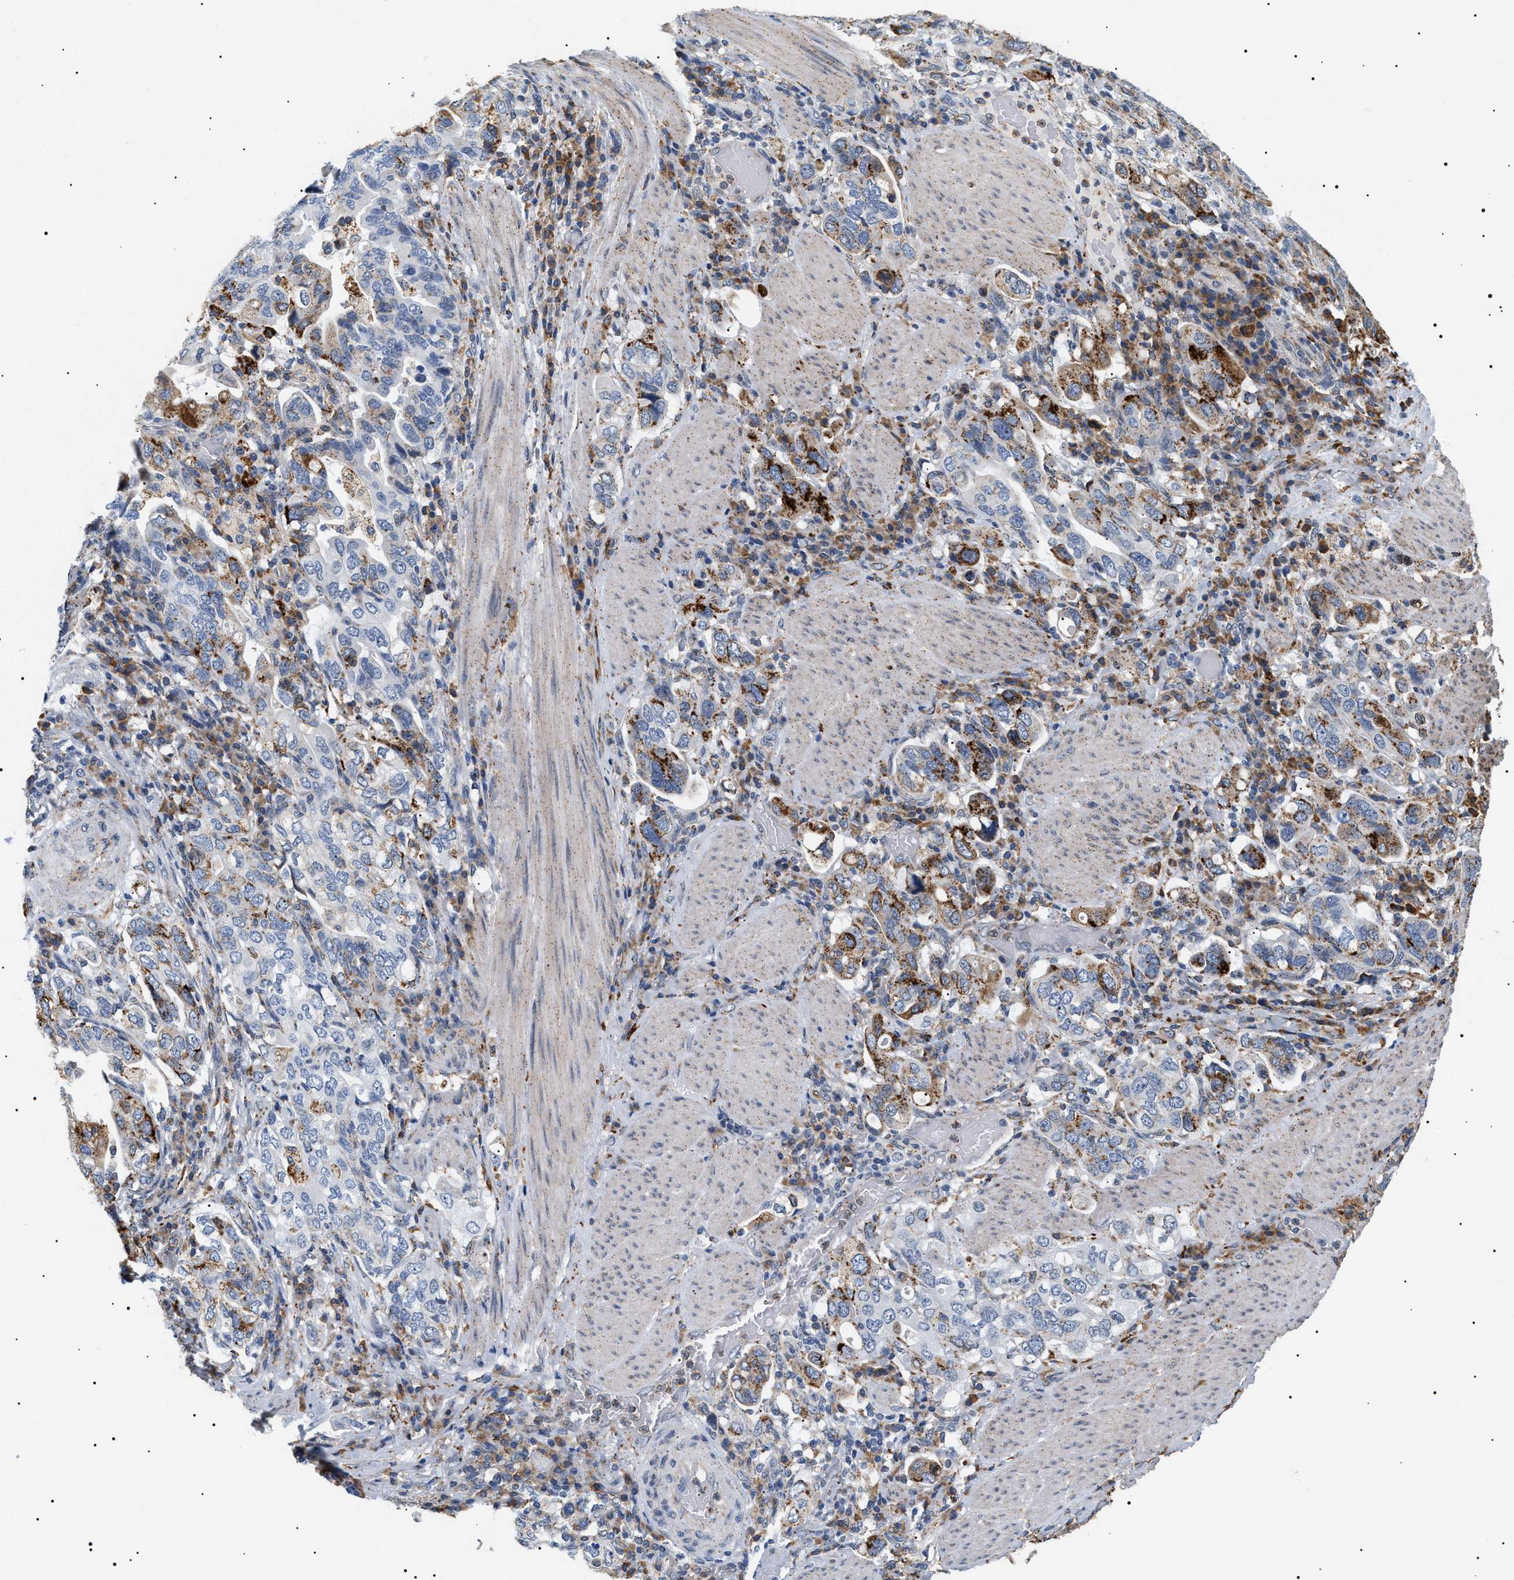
{"staining": {"intensity": "moderate", "quantity": "<25%", "location": "cytoplasmic/membranous"}, "tissue": "stomach cancer", "cell_type": "Tumor cells", "image_type": "cancer", "snomed": [{"axis": "morphology", "description": "Adenocarcinoma, NOS"}, {"axis": "topography", "description": "Stomach, upper"}], "caption": "DAB (3,3'-diaminobenzidine) immunohistochemical staining of stomach adenocarcinoma displays moderate cytoplasmic/membranous protein expression in approximately <25% of tumor cells.", "gene": "HSD17B11", "patient": {"sex": "male", "age": 62}}